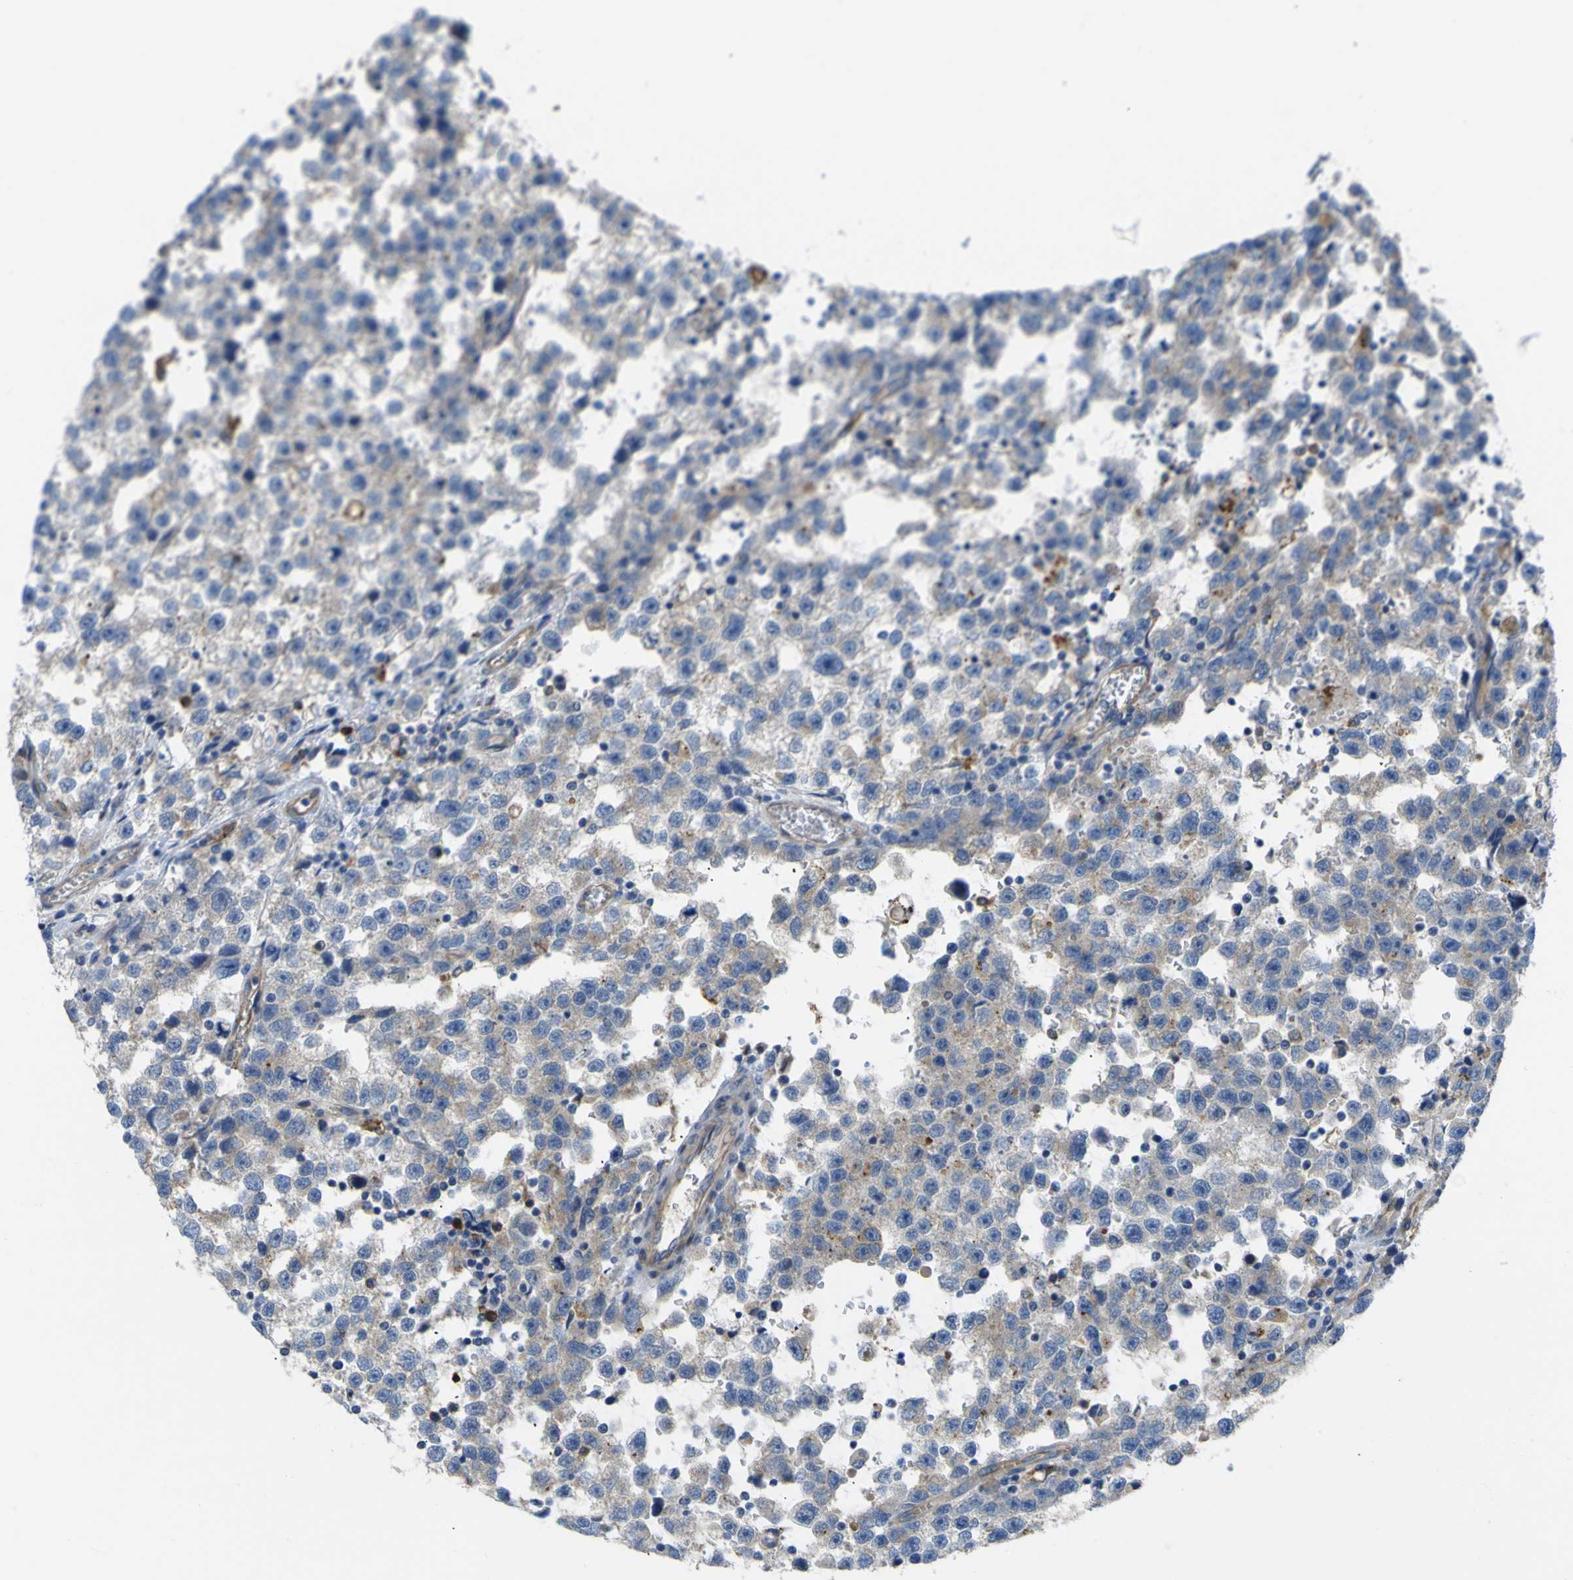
{"staining": {"intensity": "weak", "quantity": "<25%", "location": "cytoplasmic/membranous"}, "tissue": "testis cancer", "cell_type": "Tumor cells", "image_type": "cancer", "snomed": [{"axis": "morphology", "description": "Seminoma, NOS"}, {"axis": "topography", "description": "Testis"}], "caption": "Tumor cells are negative for protein expression in human testis seminoma. (Stains: DAB (3,3'-diaminobenzidine) immunohistochemistry with hematoxylin counter stain, Microscopy: brightfield microscopy at high magnification).", "gene": "SYPL1", "patient": {"sex": "male", "age": 33}}